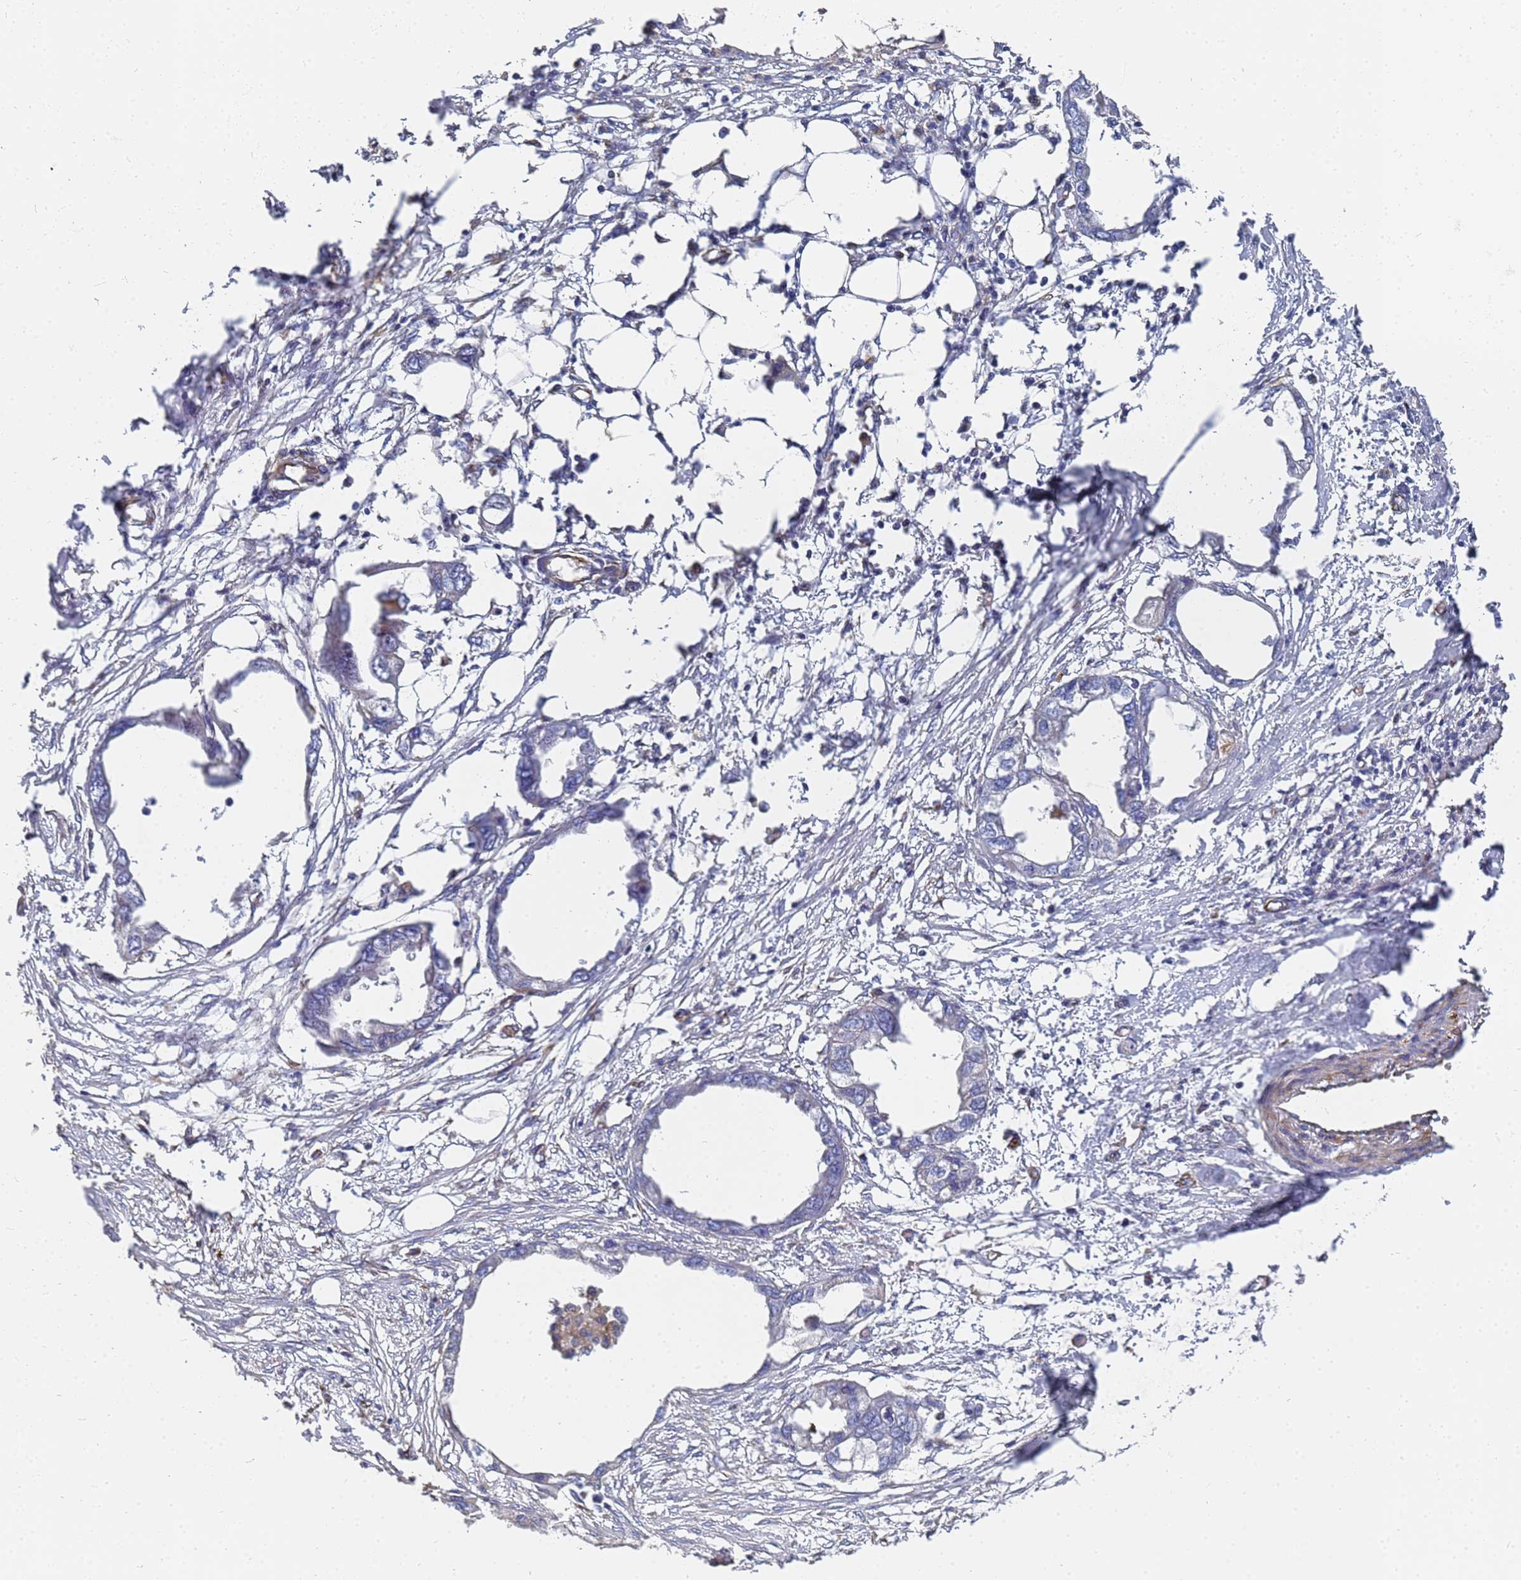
{"staining": {"intensity": "negative", "quantity": "none", "location": "none"}, "tissue": "endometrial cancer", "cell_type": "Tumor cells", "image_type": "cancer", "snomed": [{"axis": "morphology", "description": "Adenocarcinoma, NOS"}, {"axis": "morphology", "description": "Adenocarcinoma, metastatic, NOS"}, {"axis": "topography", "description": "Adipose tissue"}, {"axis": "topography", "description": "Endometrium"}], "caption": "A micrograph of metastatic adenocarcinoma (endometrial) stained for a protein exhibits no brown staining in tumor cells.", "gene": "SYT13", "patient": {"sex": "female", "age": 67}}